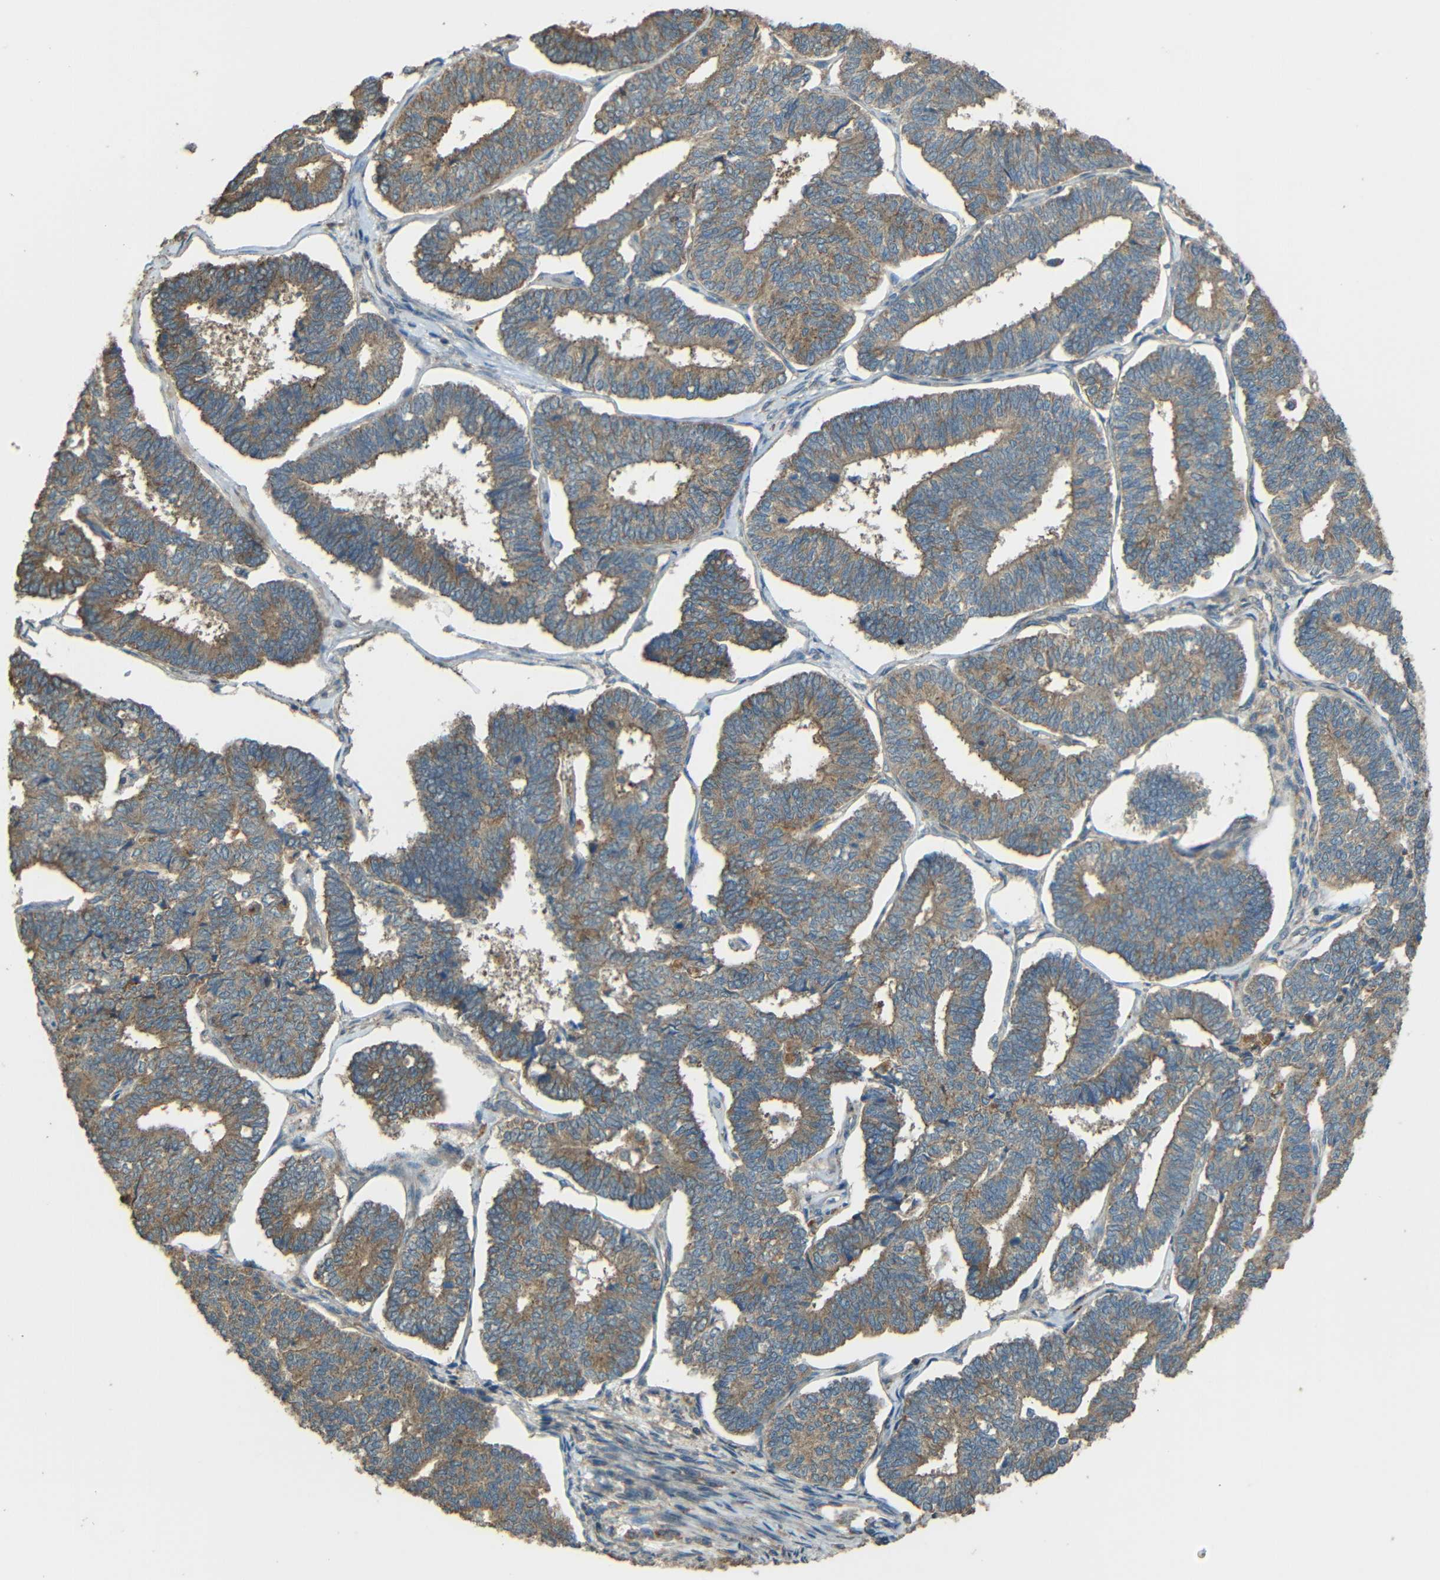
{"staining": {"intensity": "moderate", "quantity": ">75%", "location": "cytoplasmic/membranous"}, "tissue": "endometrial cancer", "cell_type": "Tumor cells", "image_type": "cancer", "snomed": [{"axis": "morphology", "description": "Adenocarcinoma, NOS"}, {"axis": "topography", "description": "Endometrium"}], "caption": "Approximately >75% of tumor cells in human adenocarcinoma (endometrial) demonstrate moderate cytoplasmic/membranous protein staining as visualized by brown immunohistochemical staining.", "gene": "ACACA", "patient": {"sex": "female", "age": 70}}